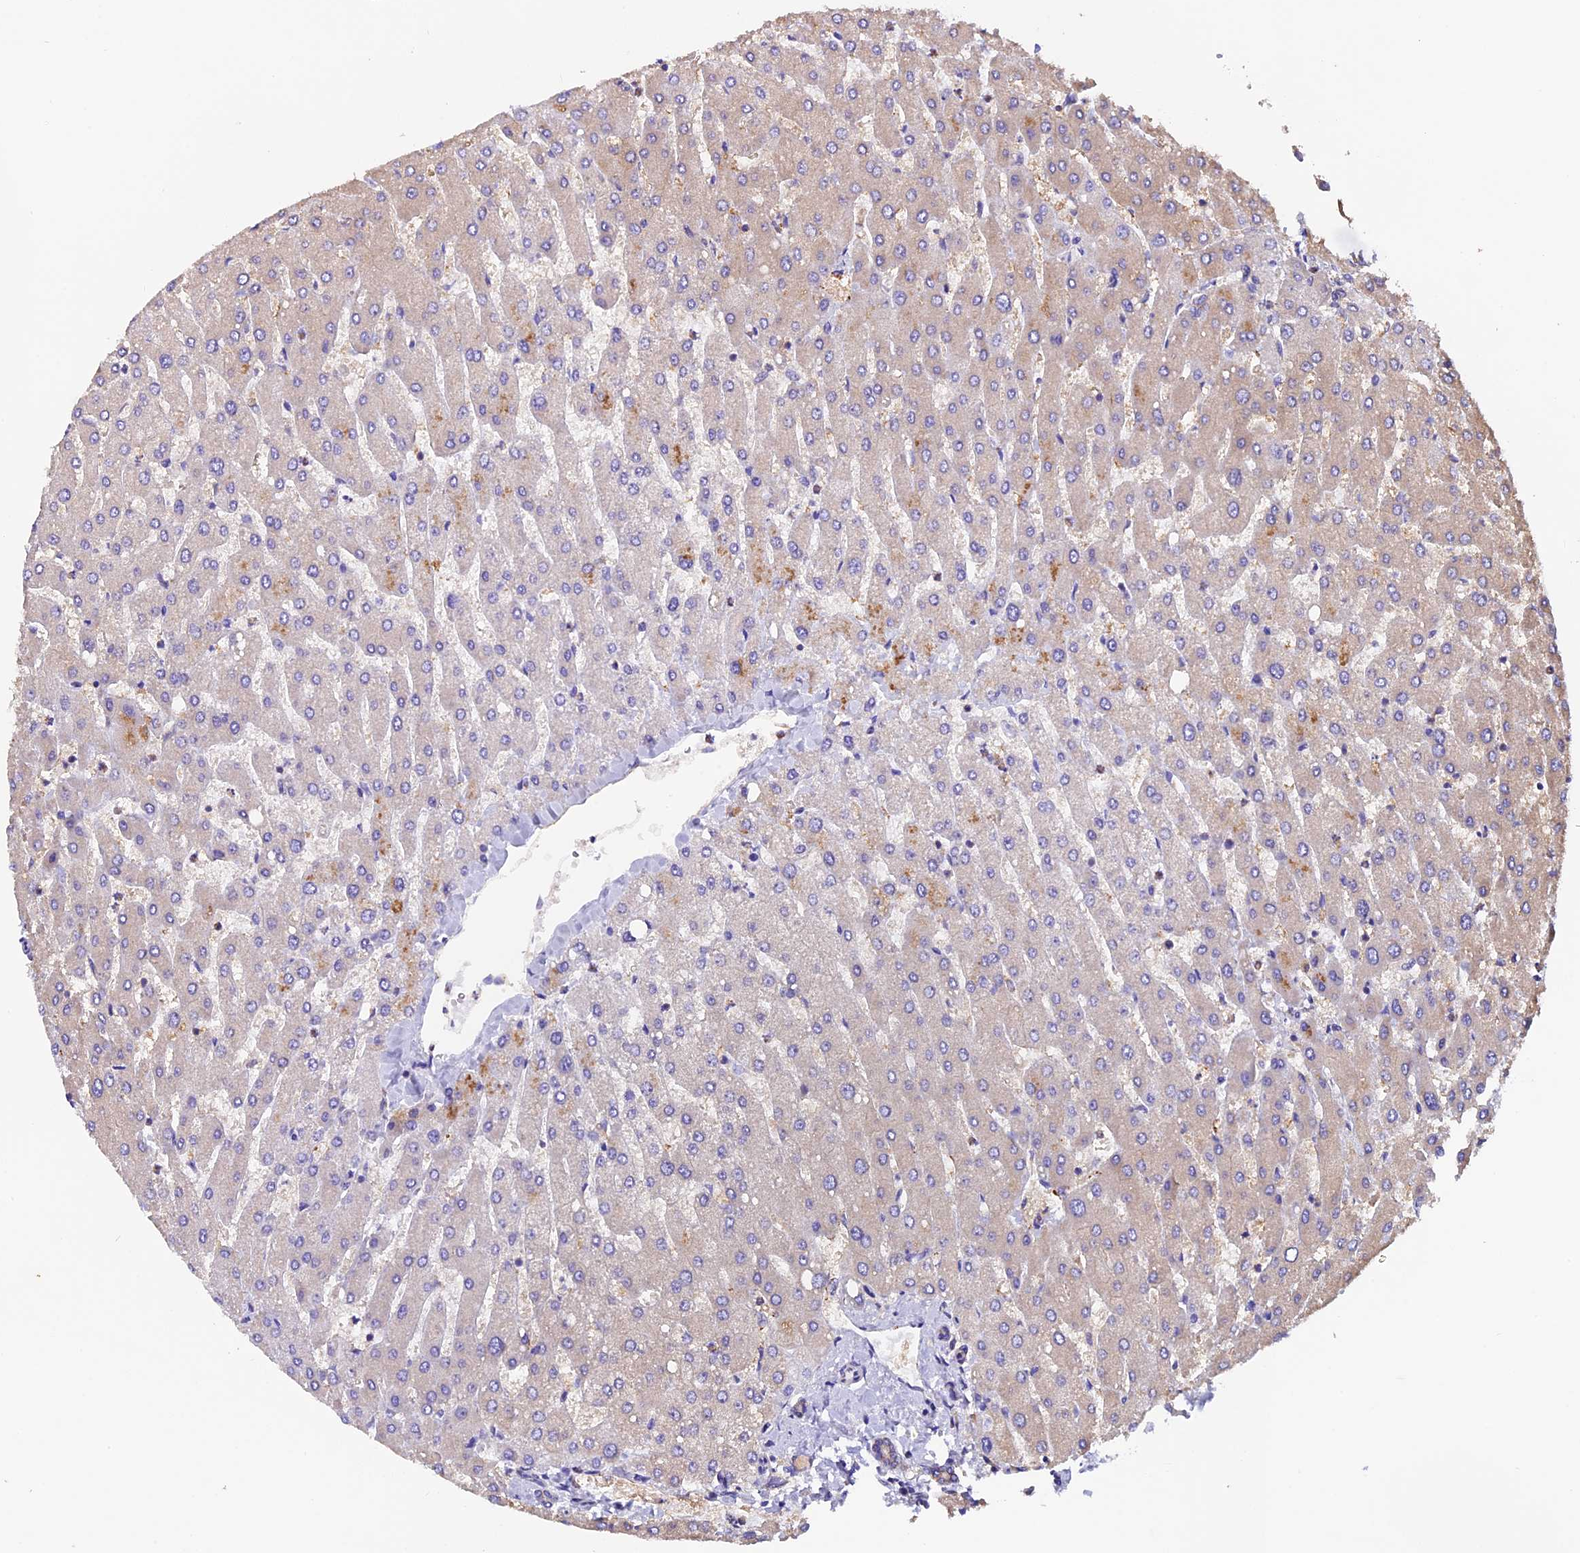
{"staining": {"intensity": "negative", "quantity": "none", "location": "none"}, "tissue": "liver", "cell_type": "Cholangiocytes", "image_type": "normal", "snomed": [{"axis": "morphology", "description": "Normal tissue, NOS"}, {"axis": "topography", "description": "Liver"}], "caption": "Immunohistochemistry histopathology image of benign liver stained for a protein (brown), which reveals no expression in cholangiocytes.", "gene": "COMTD1", "patient": {"sex": "male", "age": 55}}